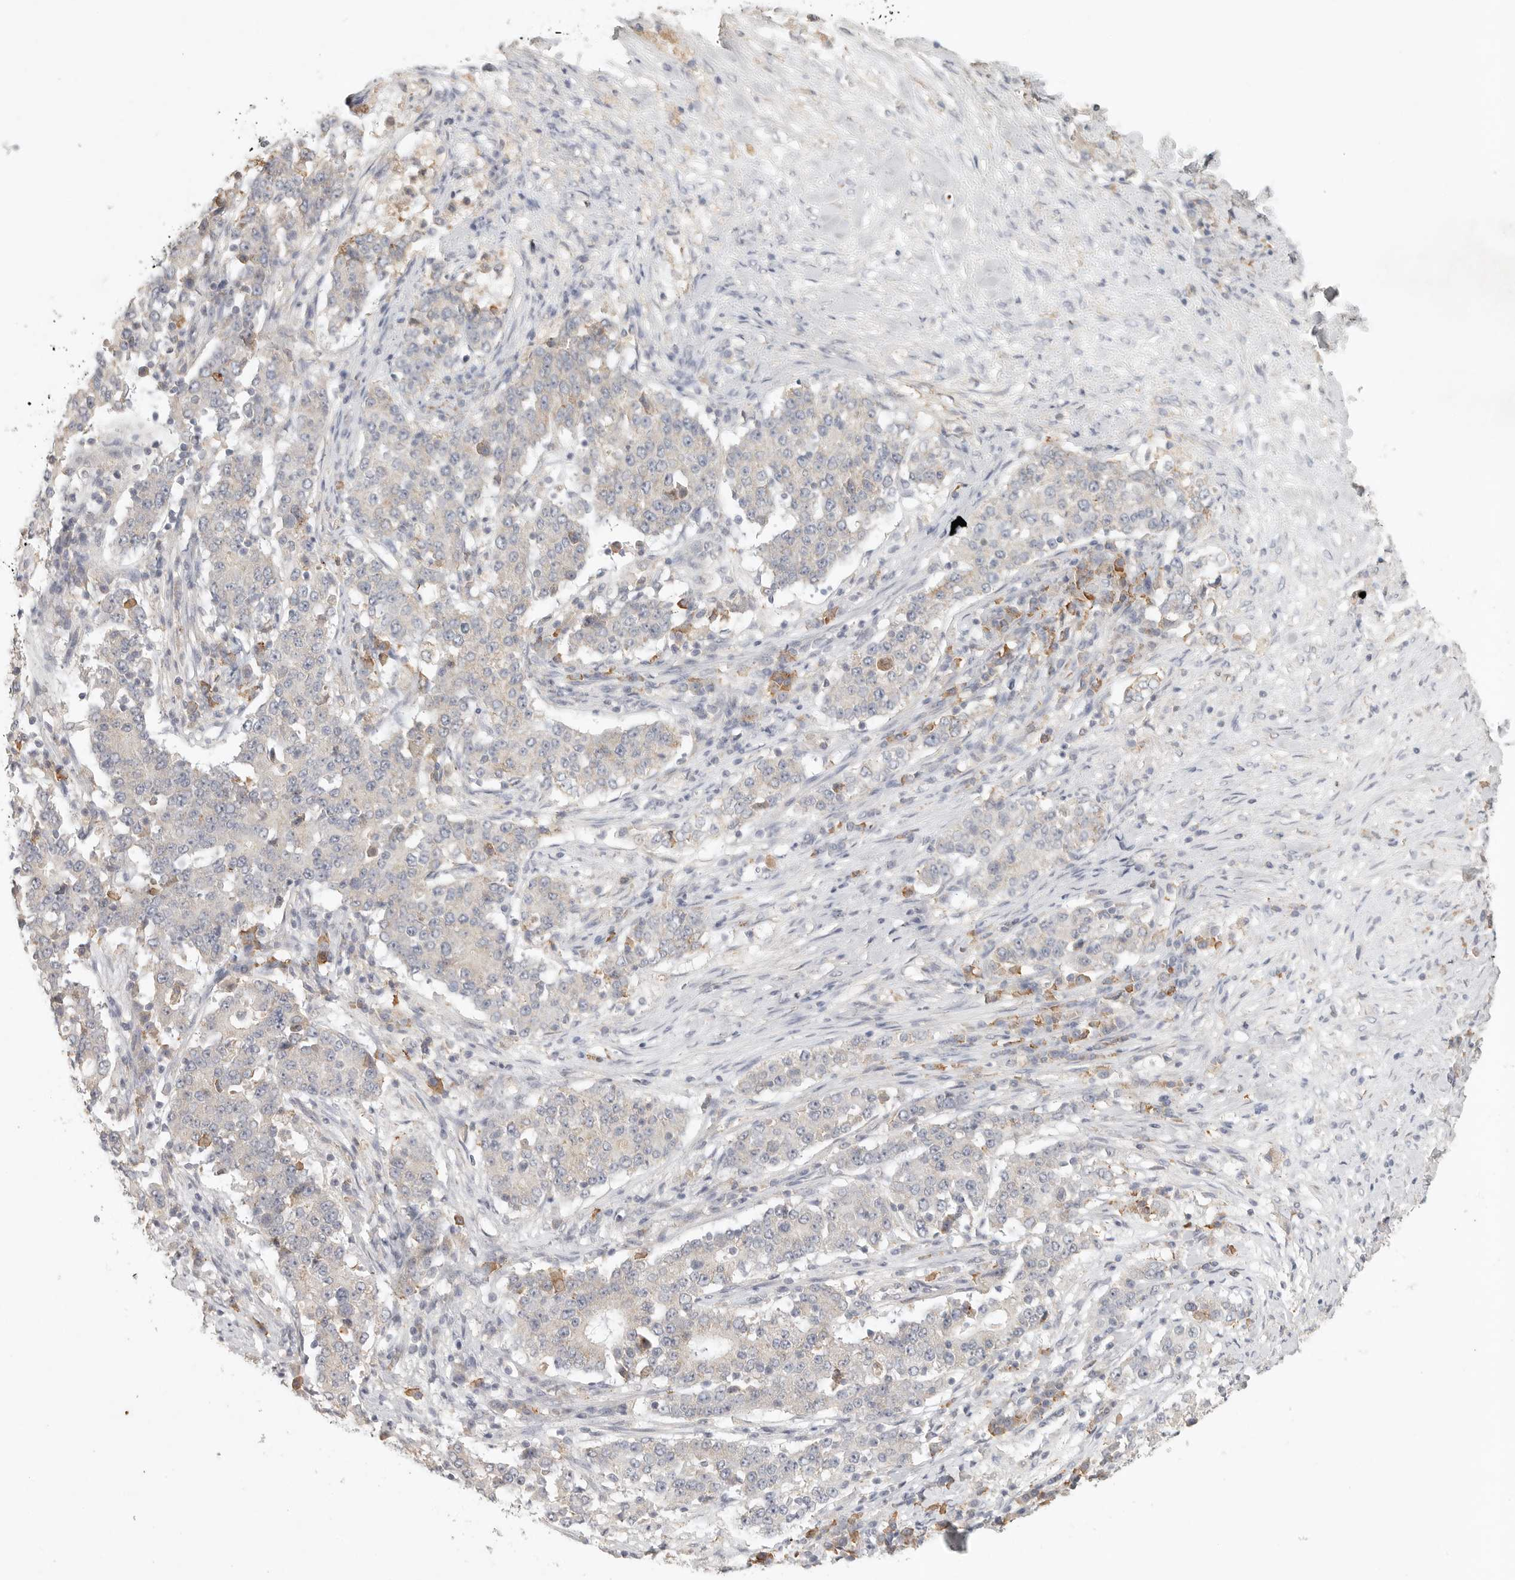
{"staining": {"intensity": "negative", "quantity": "none", "location": "none"}, "tissue": "stomach cancer", "cell_type": "Tumor cells", "image_type": "cancer", "snomed": [{"axis": "morphology", "description": "Adenocarcinoma, NOS"}, {"axis": "topography", "description": "Stomach"}], "caption": "High magnification brightfield microscopy of stomach cancer (adenocarcinoma) stained with DAB (brown) and counterstained with hematoxylin (blue): tumor cells show no significant expression.", "gene": "SLC25A36", "patient": {"sex": "male", "age": 59}}